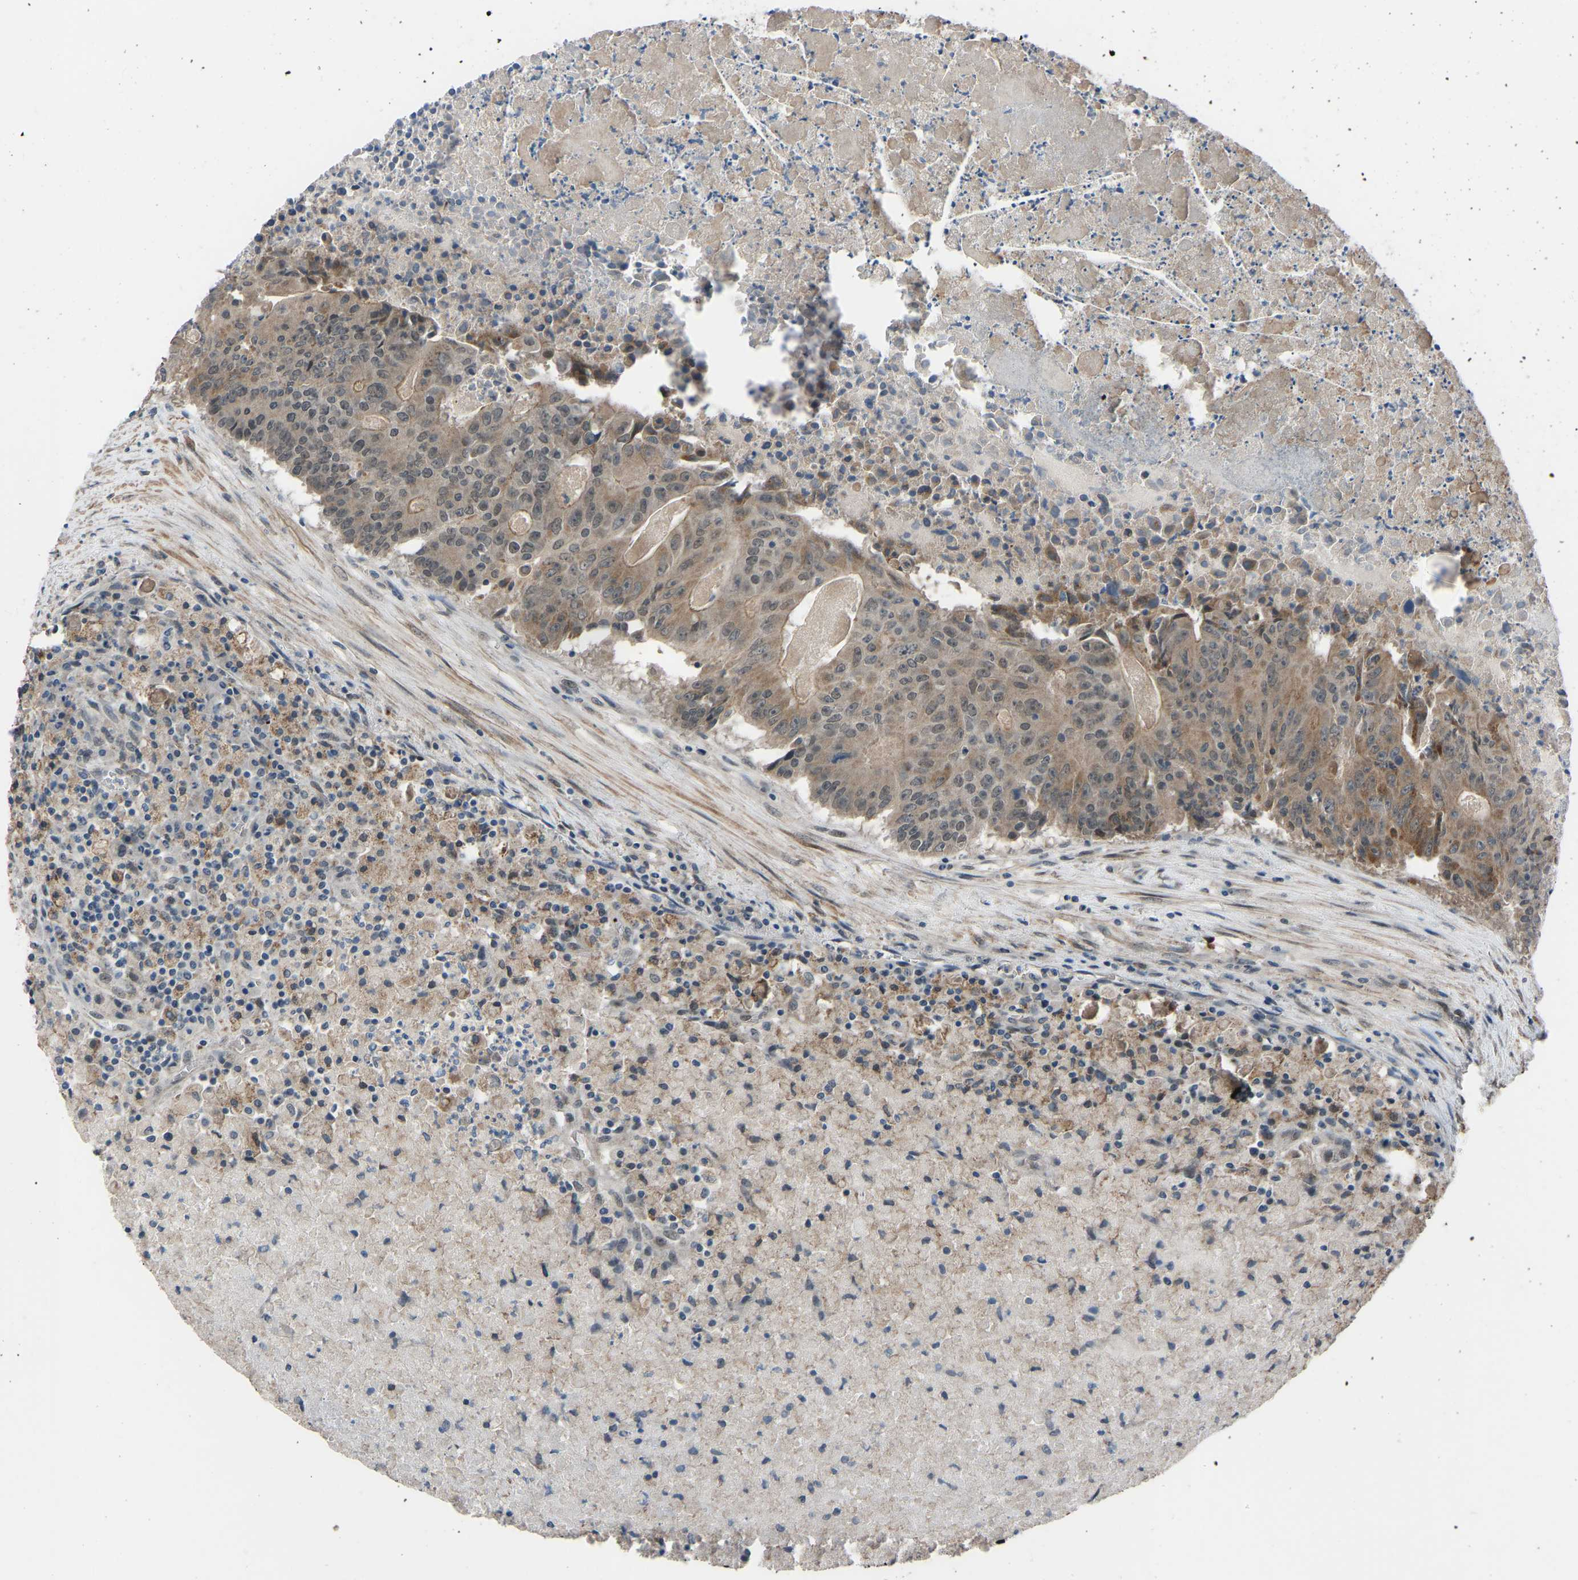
{"staining": {"intensity": "moderate", "quantity": ">75%", "location": "cytoplasmic/membranous"}, "tissue": "colorectal cancer", "cell_type": "Tumor cells", "image_type": "cancer", "snomed": [{"axis": "morphology", "description": "Adenocarcinoma, NOS"}, {"axis": "topography", "description": "Colon"}], "caption": "DAB immunohistochemical staining of human adenocarcinoma (colorectal) displays moderate cytoplasmic/membranous protein expression in about >75% of tumor cells.", "gene": "CDK2AP1", "patient": {"sex": "male", "age": 87}}